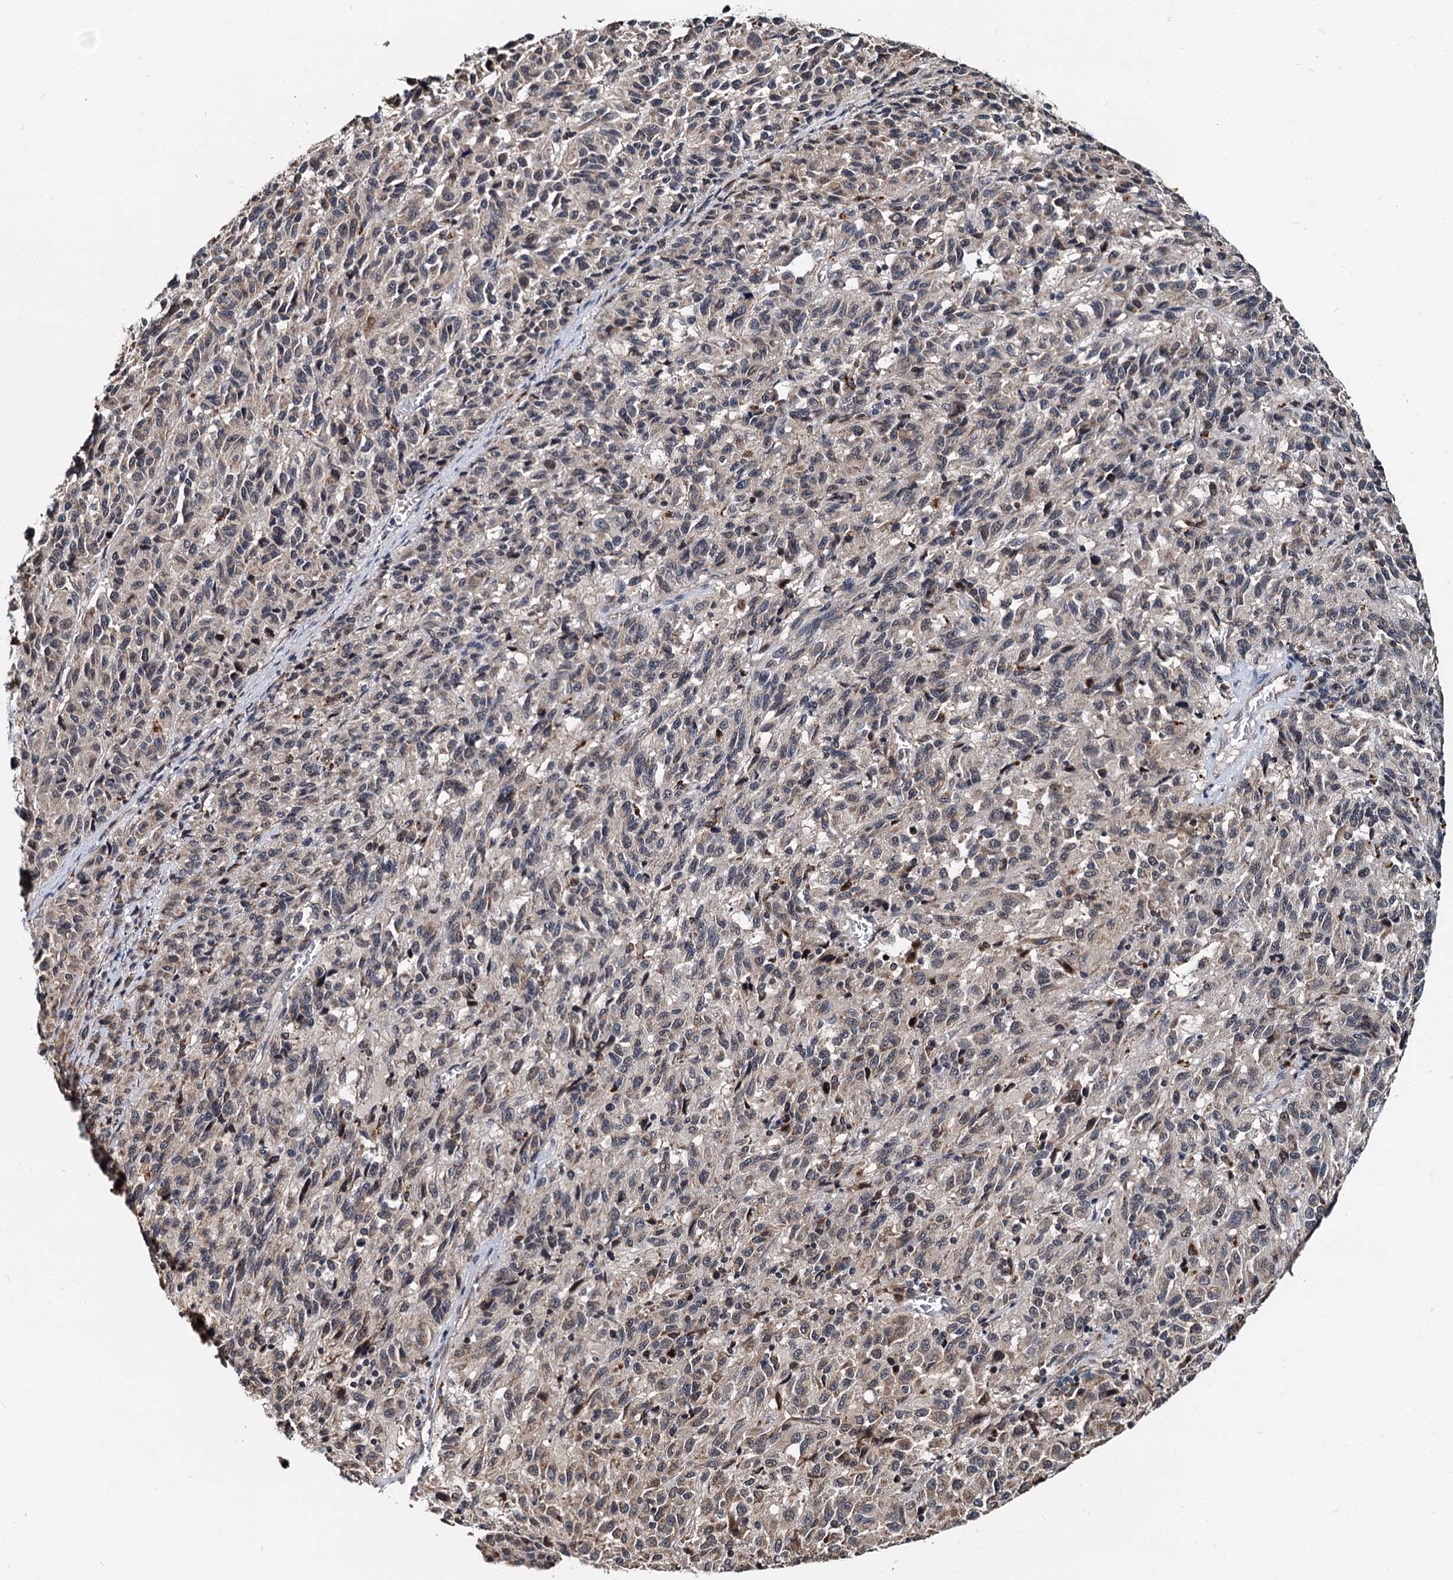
{"staining": {"intensity": "weak", "quantity": "<25%", "location": "cytoplasmic/membranous"}, "tissue": "melanoma", "cell_type": "Tumor cells", "image_type": "cancer", "snomed": [{"axis": "morphology", "description": "Malignant melanoma, Metastatic site"}, {"axis": "topography", "description": "Lung"}], "caption": "Immunohistochemistry (IHC) of melanoma exhibits no staining in tumor cells.", "gene": "MCMBP", "patient": {"sex": "male", "age": 64}}